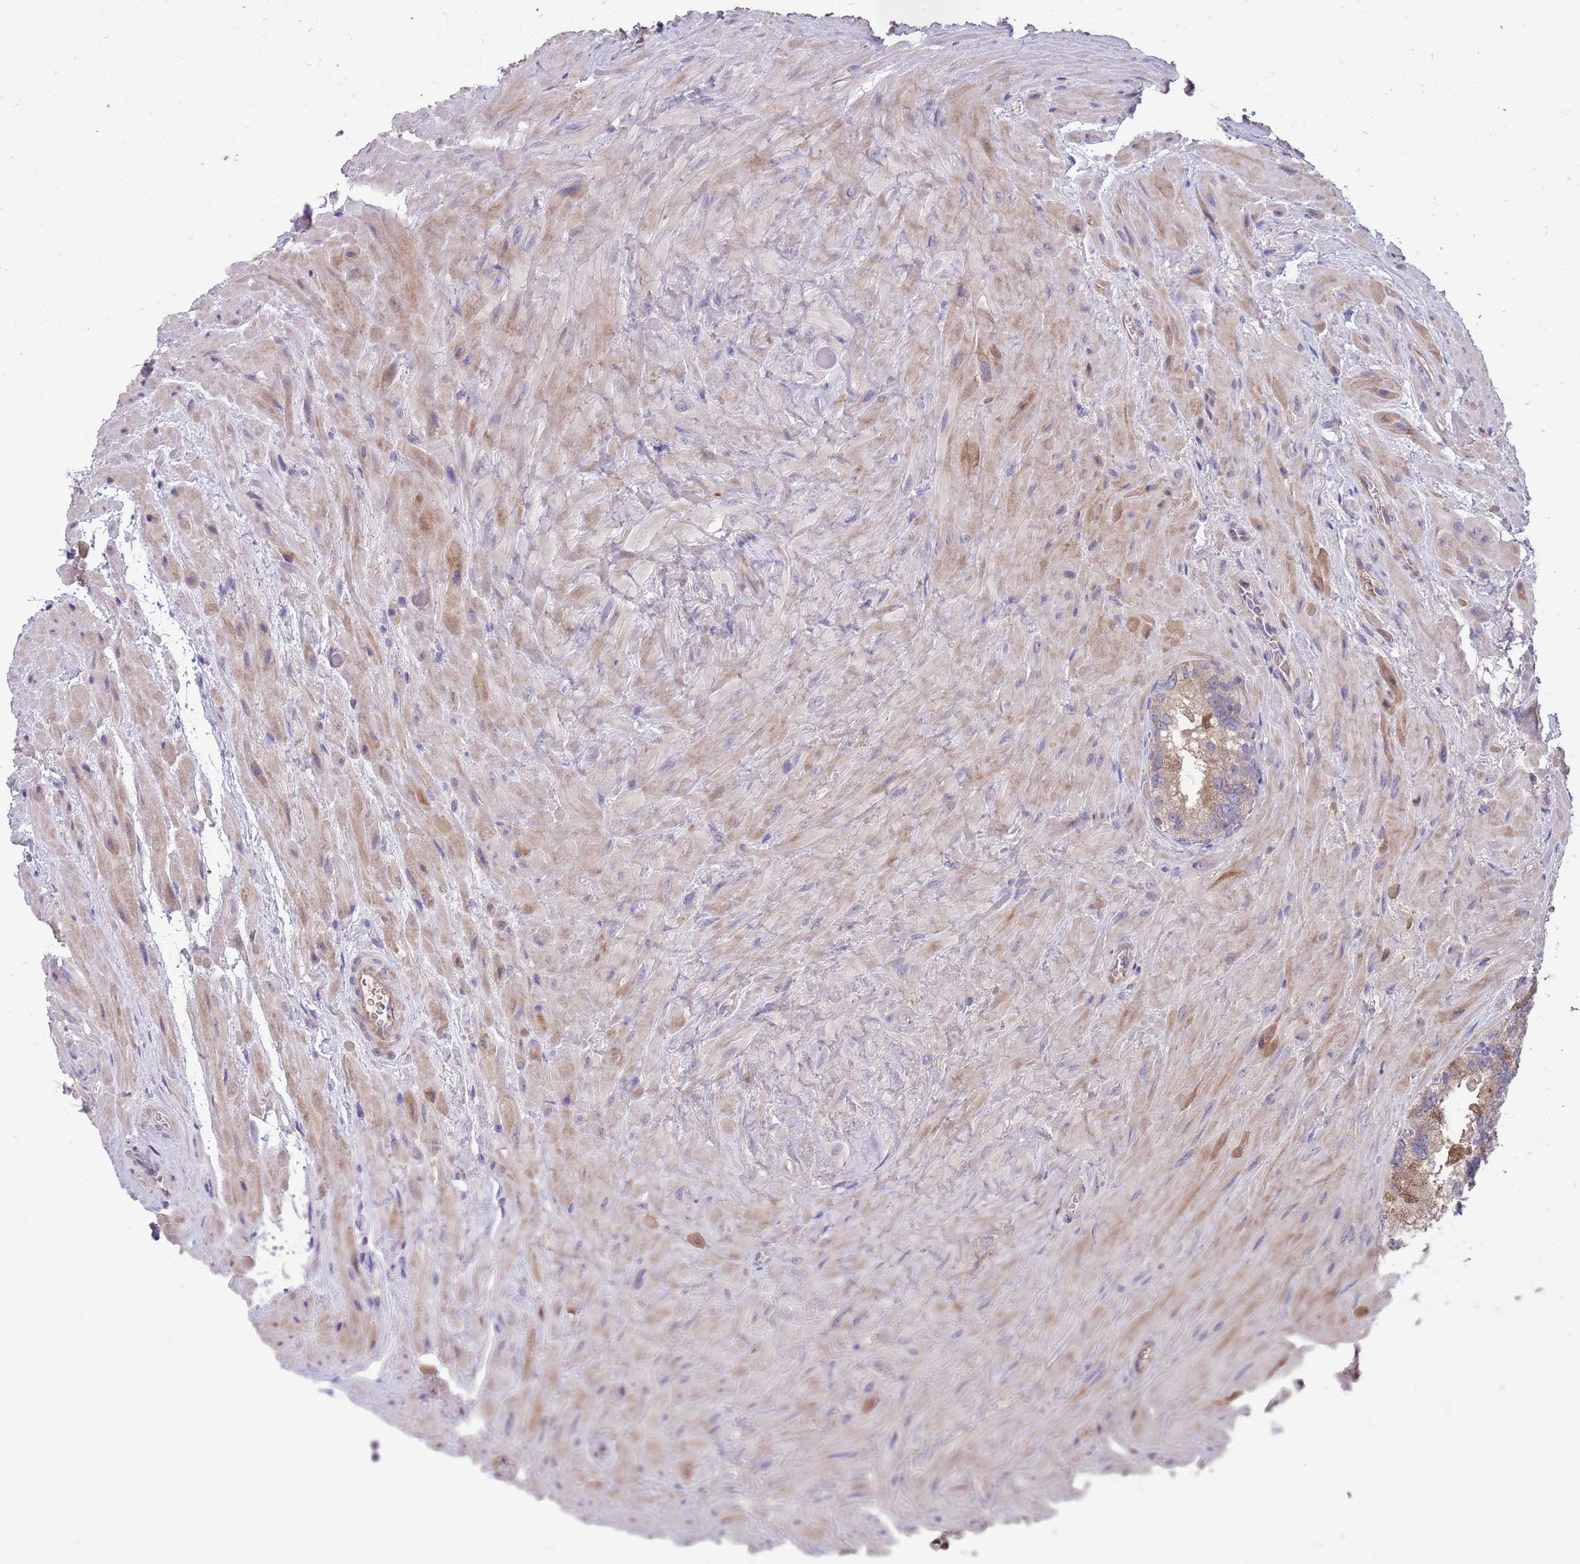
{"staining": {"intensity": "moderate", "quantity": "<25%", "location": "cytoplasmic/membranous"}, "tissue": "seminal vesicle", "cell_type": "Glandular cells", "image_type": "normal", "snomed": [{"axis": "morphology", "description": "Normal tissue, NOS"}, {"axis": "topography", "description": "Seminal veicle"}], "caption": "Protein expression analysis of benign seminal vesicle displays moderate cytoplasmic/membranous expression in approximately <25% of glandular cells.", "gene": "ZNF14", "patient": {"sex": "male", "age": 68}}